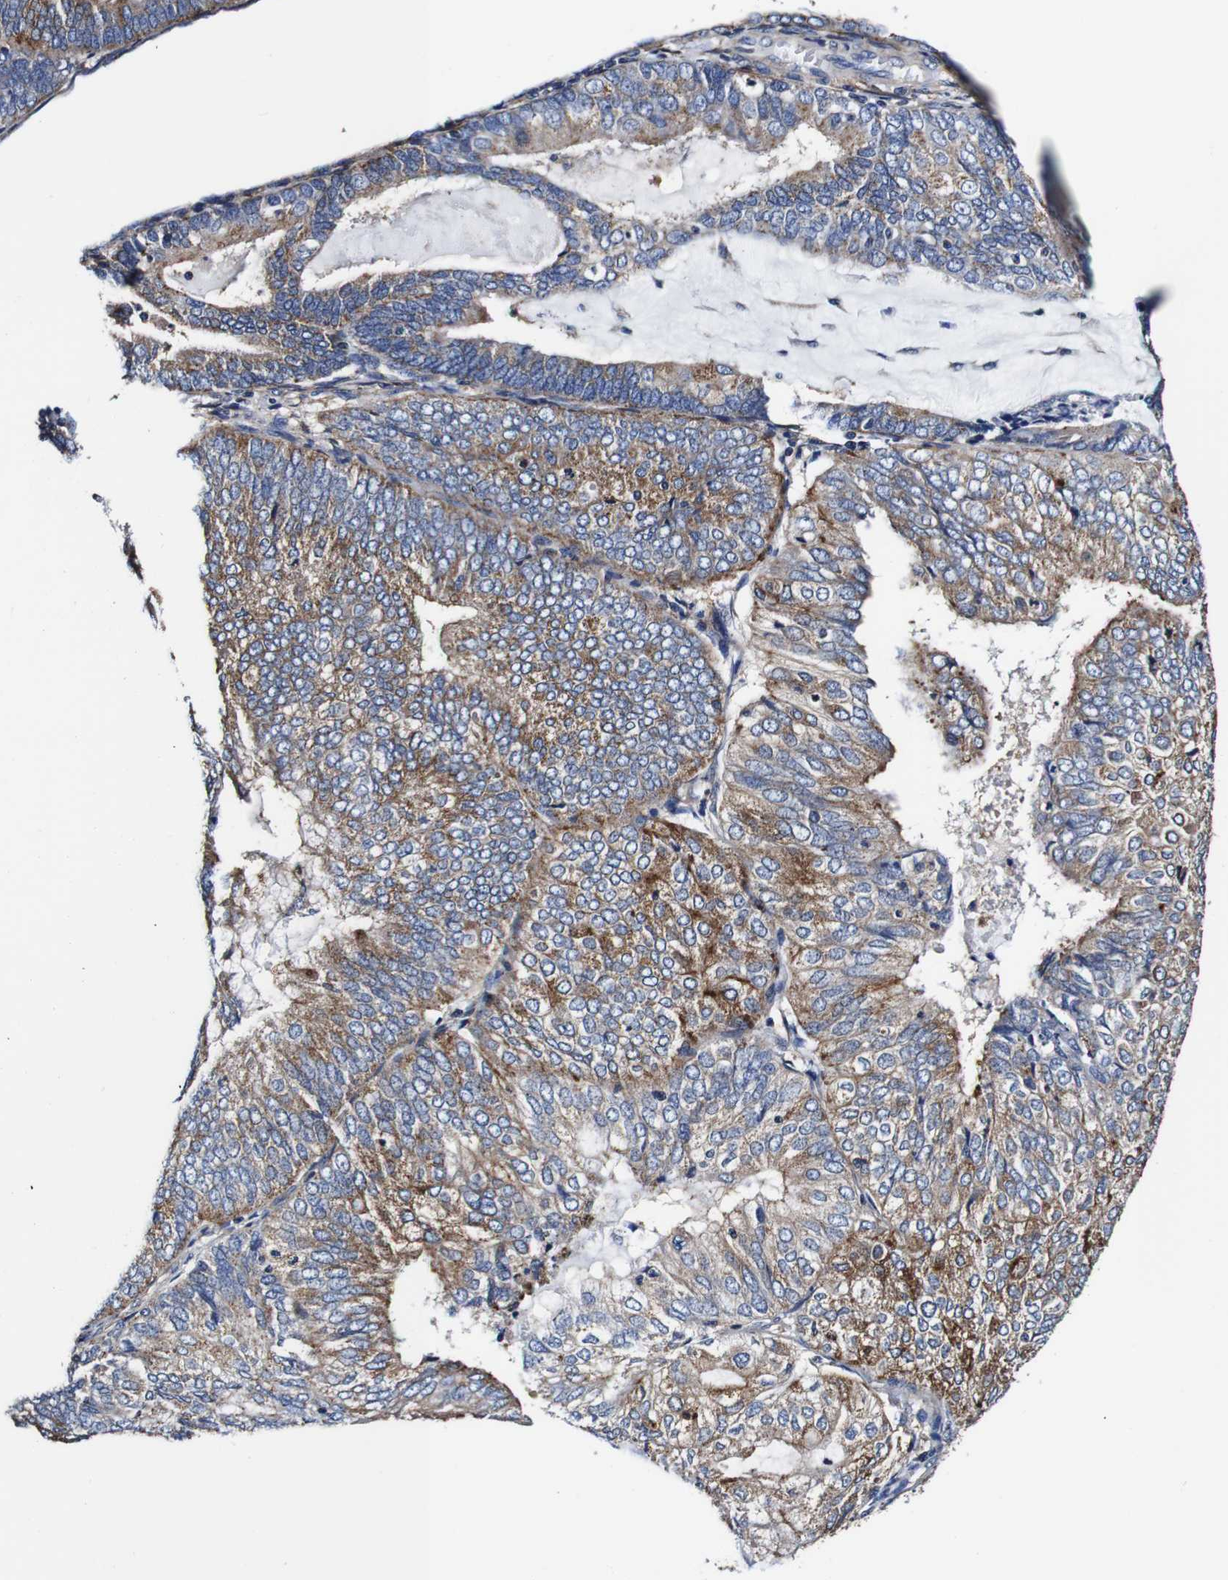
{"staining": {"intensity": "moderate", "quantity": ">75%", "location": "cytoplasmic/membranous"}, "tissue": "endometrial cancer", "cell_type": "Tumor cells", "image_type": "cancer", "snomed": [{"axis": "morphology", "description": "Adenocarcinoma, NOS"}, {"axis": "topography", "description": "Endometrium"}], "caption": "Immunohistochemistry image of neoplastic tissue: adenocarcinoma (endometrial) stained using IHC shows medium levels of moderate protein expression localized specifically in the cytoplasmic/membranous of tumor cells, appearing as a cytoplasmic/membranous brown color.", "gene": "PDCD6IP", "patient": {"sex": "female", "age": 81}}